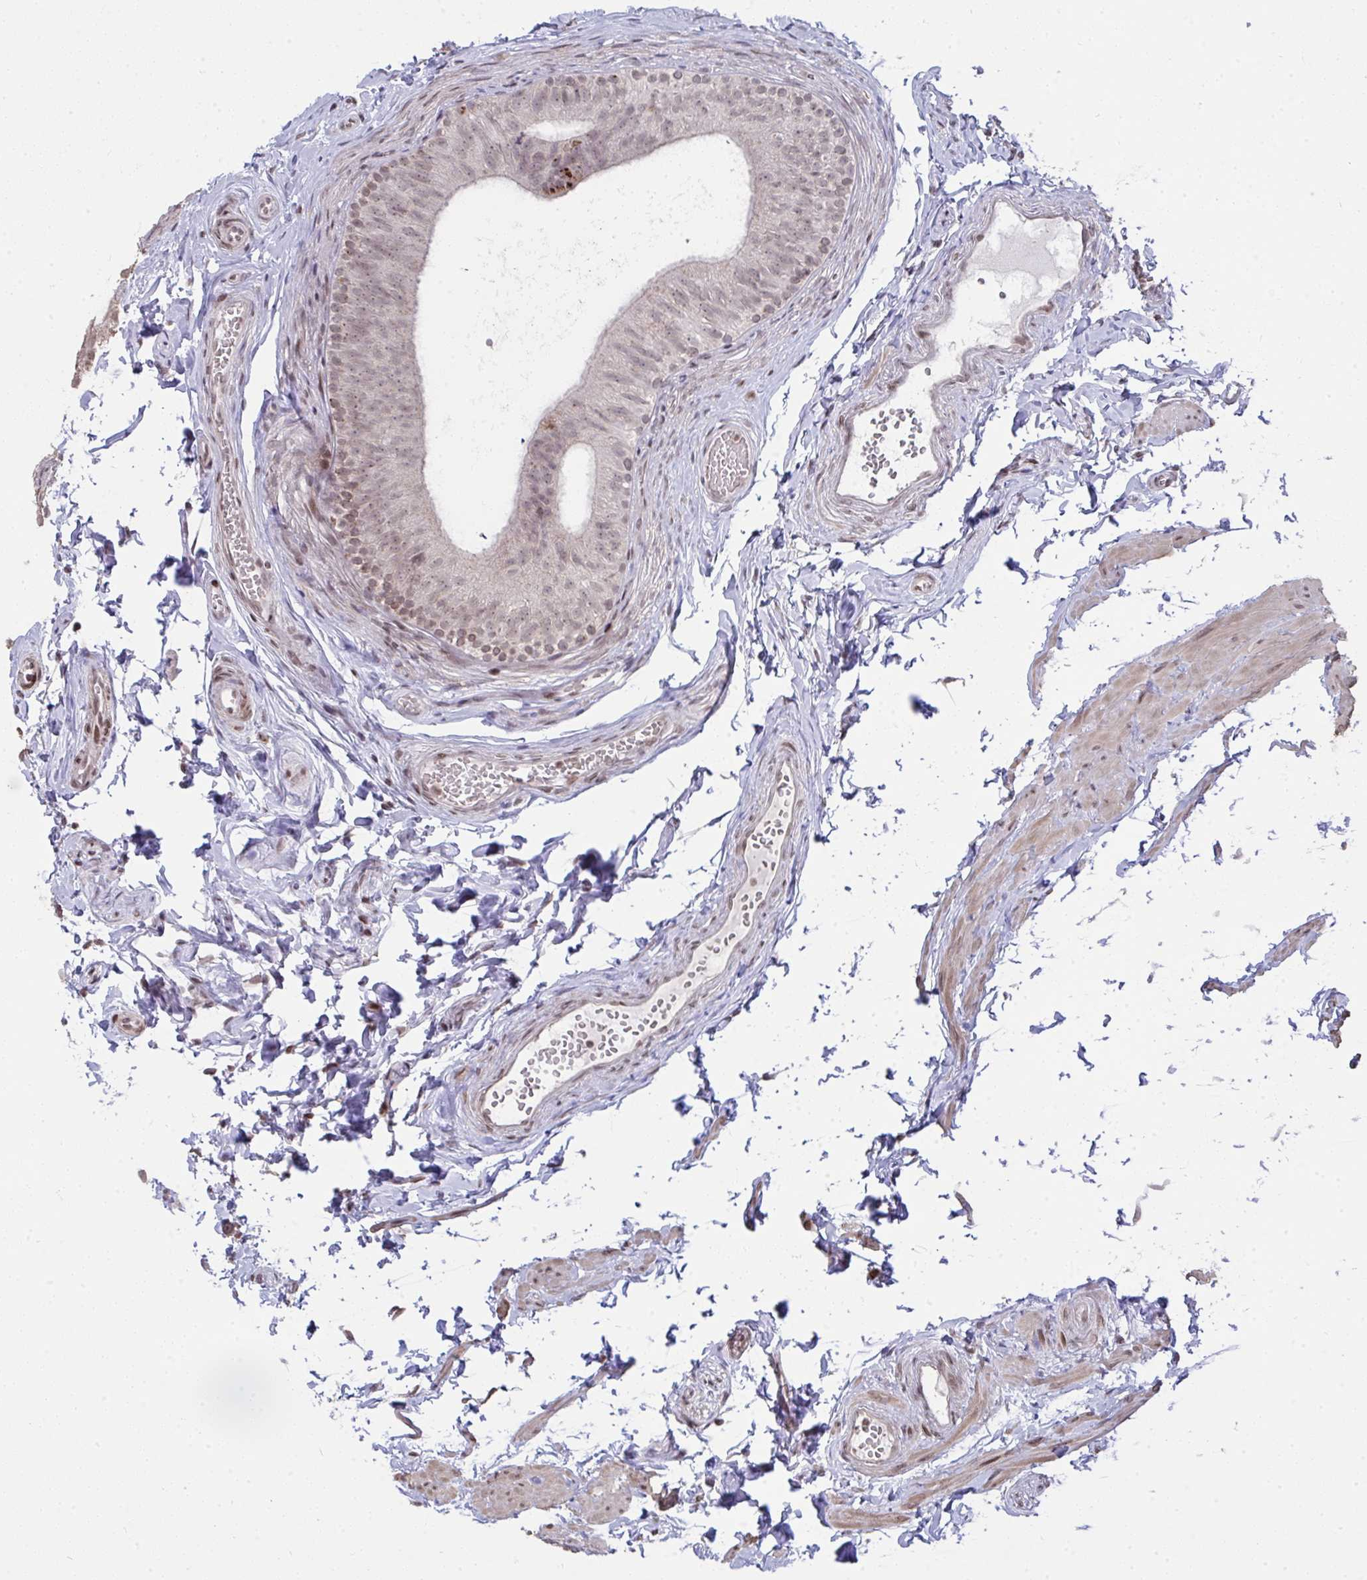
{"staining": {"intensity": "moderate", "quantity": "25%-75%", "location": "nuclear"}, "tissue": "epididymis", "cell_type": "Glandular cells", "image_type": "normal", "snomed": [{"axis": "morphology", "description": "Normal tissue, NOS"}, {"axis": "topography", "description": "Epididymis, spermatic cord, NOS"}, {"axis": "topography", "description": "Epididymis"}, {"axis": "topography", "description": "Peripheral nerve tissue"}], "caption": "Epididymis stained with IHC reveals moderate nuclear staining in about 25%-75% of glandular cells. The staining was performed using DAB (3,3'-diaminobenzidine) to visualize the protein expression in brown, while the nuclei were stained in blue with hematoxylin (Magnification: 20x).", "gene": "NIP7", "patient": {"sex": "male", "age": 29}}